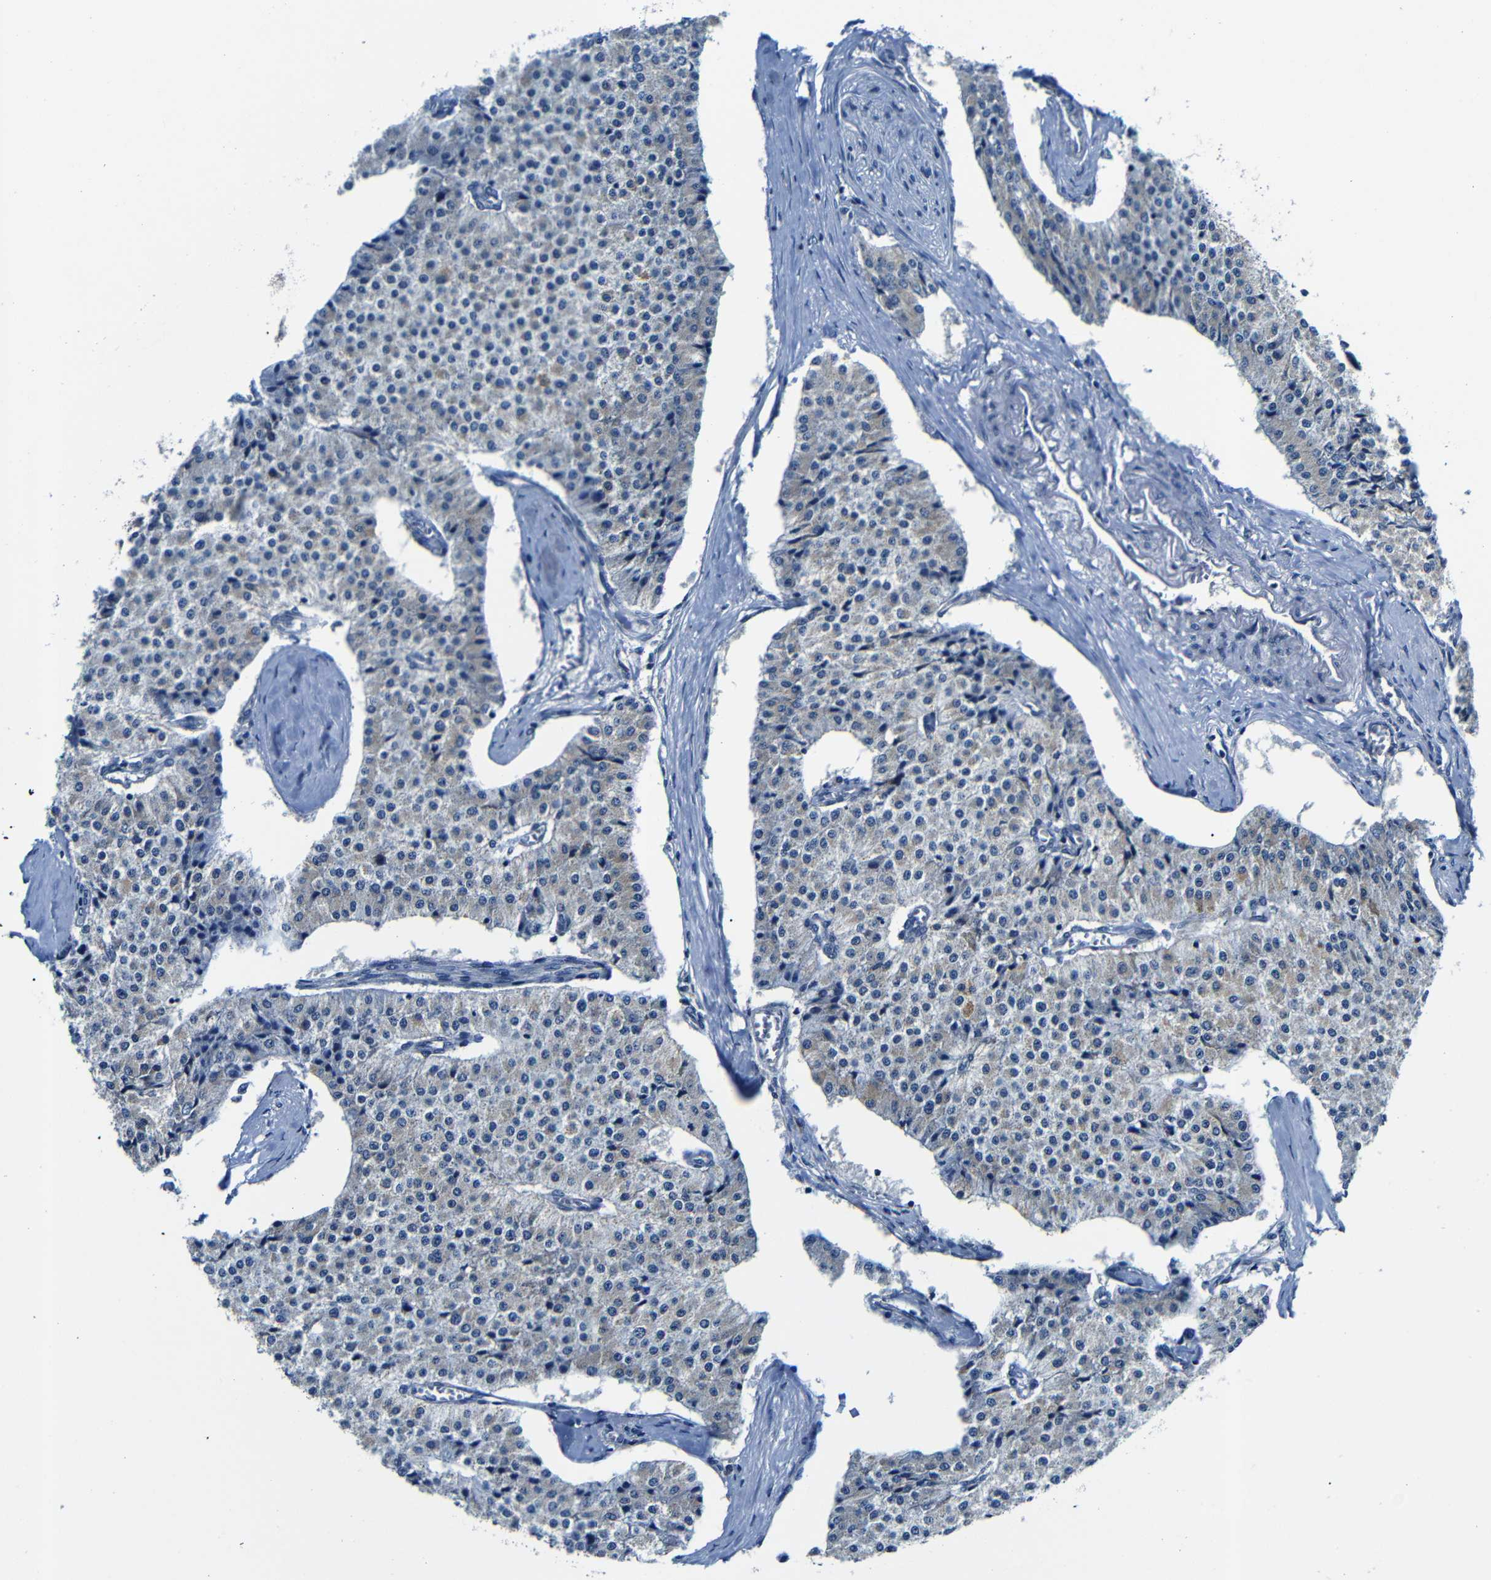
{"staining": {"intensity": "weak", "quantity": "<25%", "location": "cytoplasmic/membranous"}, "tissue": "carcinoid", "cell_type": "Tumor cells", "image_type": "cancer", "snomed": [{"axis": "morphology", "description": "Carcinoid, malignant, NOS"}, {"axis": "topography", "description": "Colon"}], "caption": "IHC of human carcinoid (malignant) exhibits no positivity in tumor cells.", "gene": "FKBP14", "patient": {"sex": "female", "age": 52}}